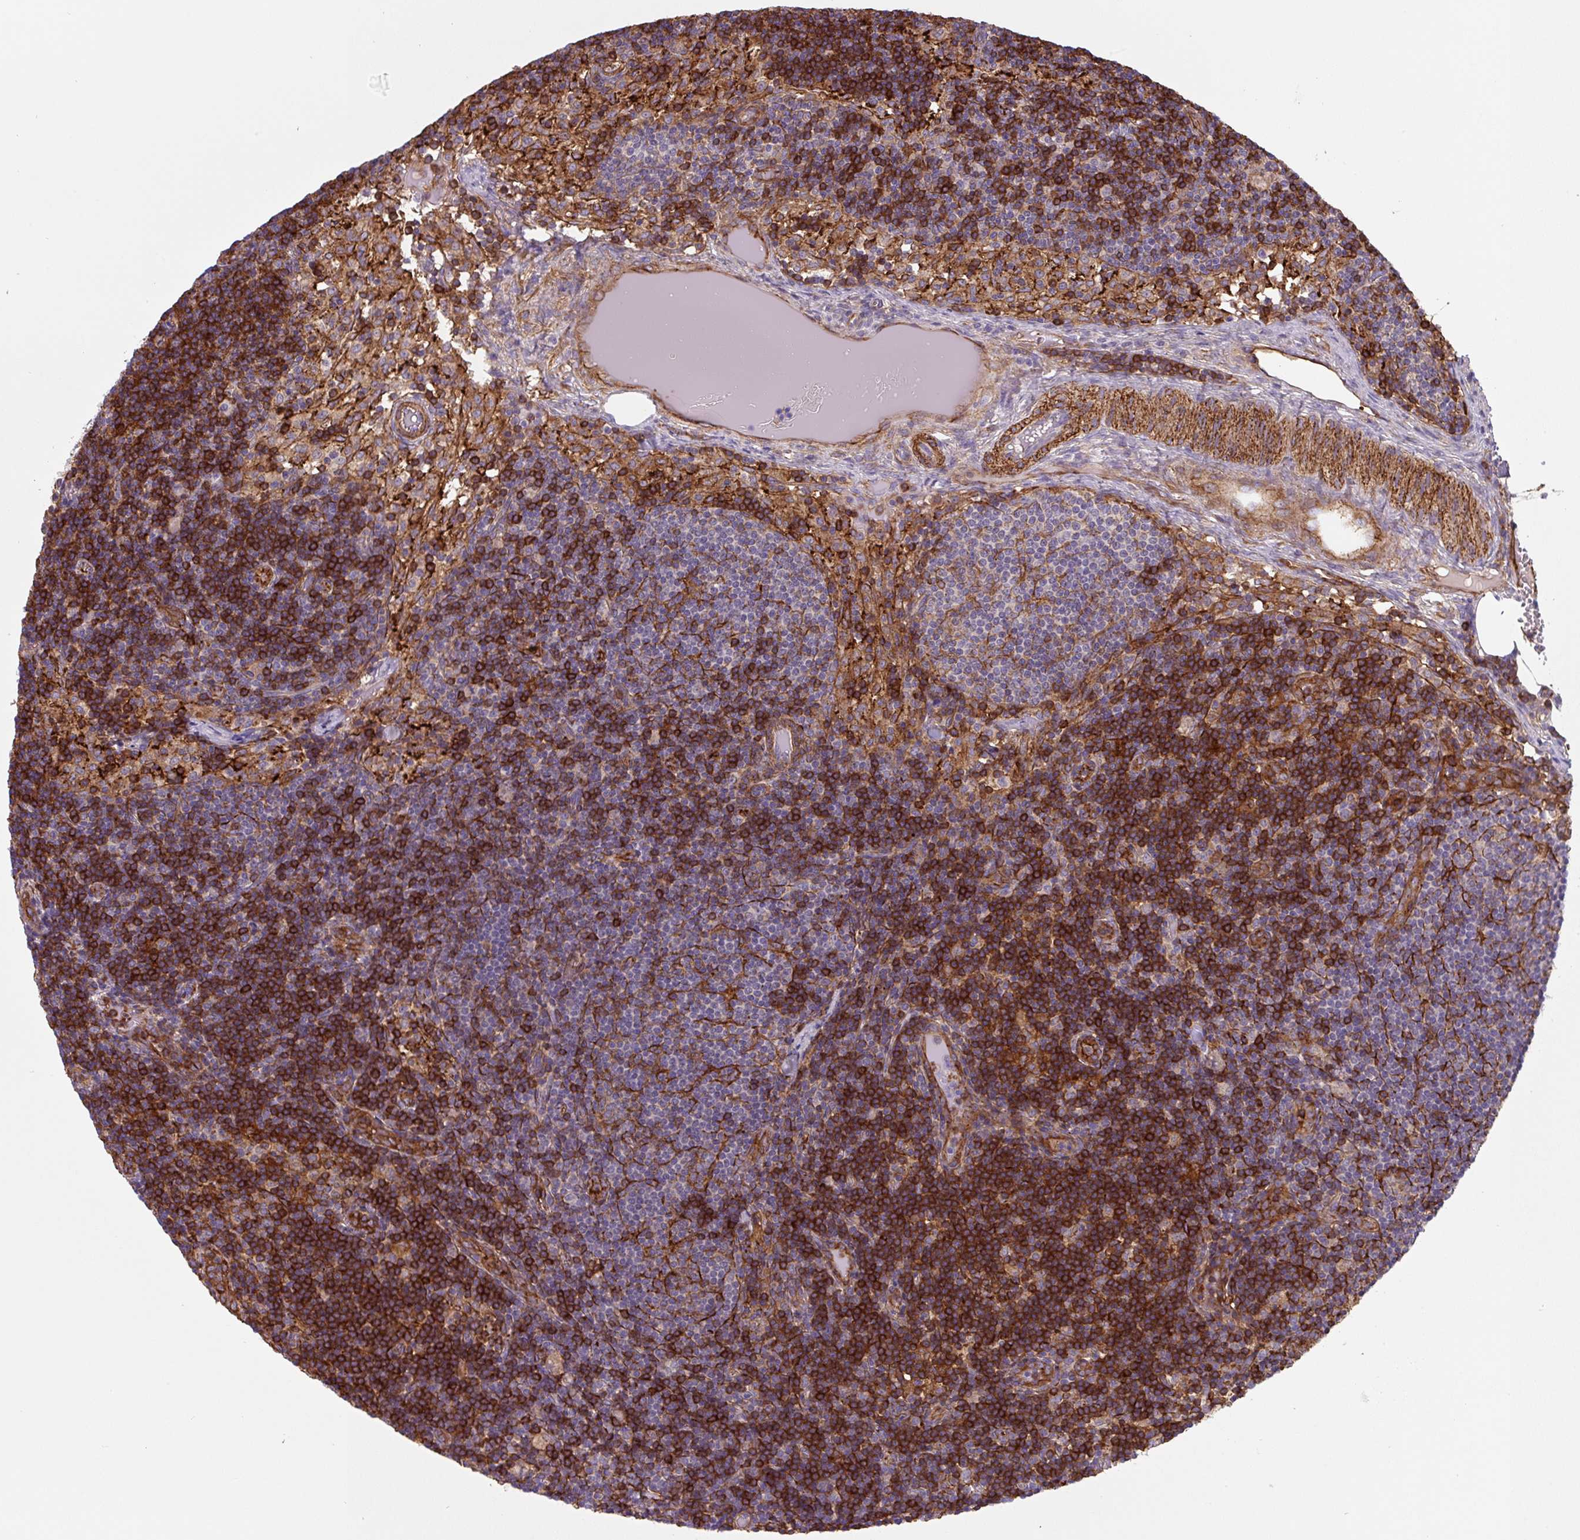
{"staining": {"intensity": "moderate", "quantity": "<25%", "location": "cytoplasmic/membranous"}, "tissue": "lymph node", "cell_type": "Germinal center cells", "image_type": "normal", "snomed": [{"axis": "morphology", "description": "Normal tissue, NOS"}, {"axis": "topography", "description": "Lymph node"}], "caption": "Lymph node stained with immunohistochemistry (IHC) shows moderate cytoplasmic/membranous positivity in approximately <25% of germinal center cells. (IHC, brightfield microscopy, high magnification).", "gene": "DHFR2", "patient": {"sex": "female", "age": 31}}